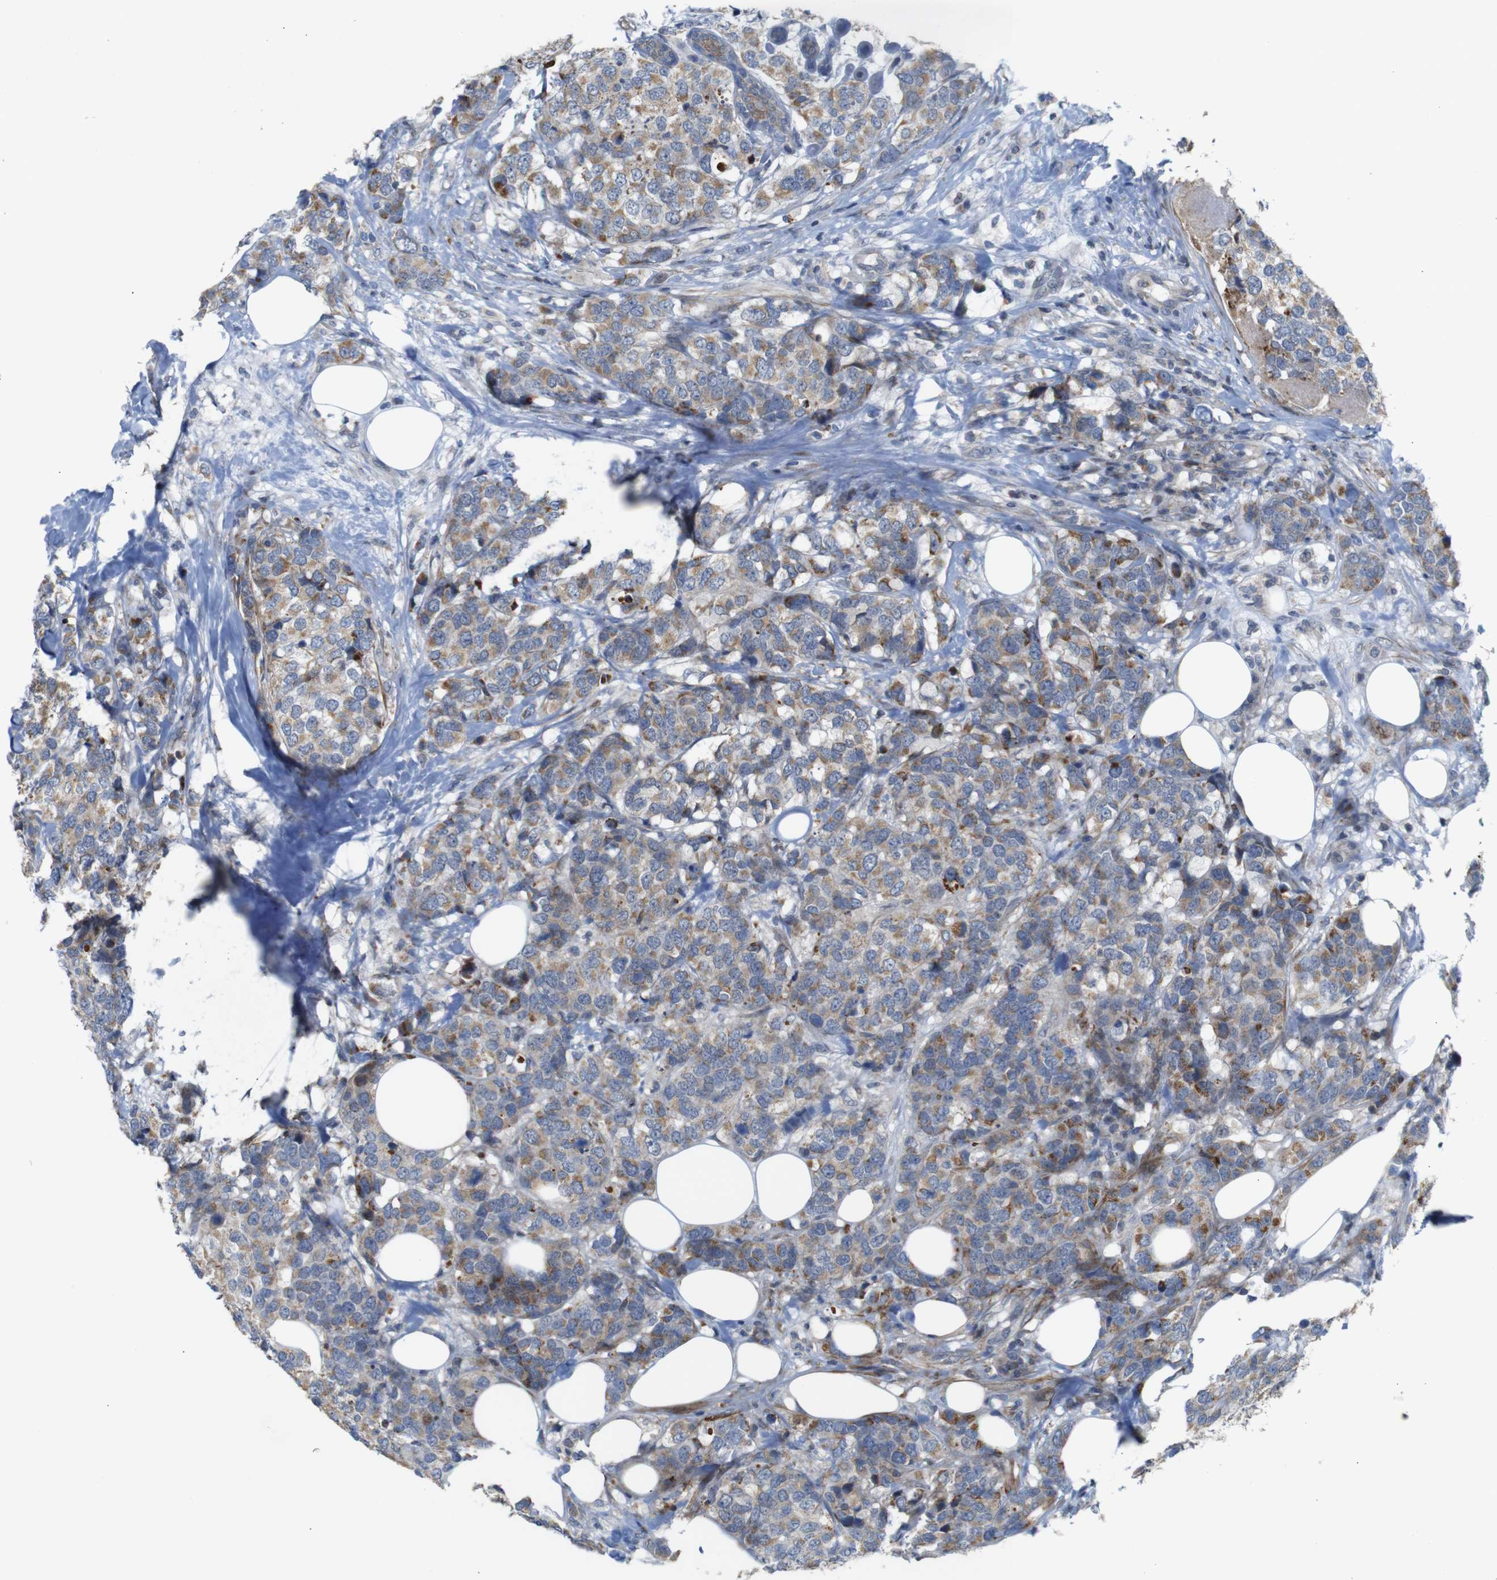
{"staining": {"intensity": "weak", "quantity": ">75%", "location": "cytoplasmic/membranous"}, "tissue": "breast cancer", "cell_type": "Tumor cells", "image_type": "cancer", "snomed": [{"axis": "morphology", "description": "Lobular carcinoma"}, {"axis": "topography", "description": "Breast"}], "caption": "The histopathology image reveals staining of breast lobular carcinoma, revealing weak cytoplasmic/membranous protein positivity (brown color) within tumor cells. The protein is stained brown, and the nuclei are stained in blue (DAB (3,3'-diaminobenzidine) IHC with brightfield microscopy, high magnification).", "gene": "ATP7B", "patient": {"sex": "female", "age": 59}}